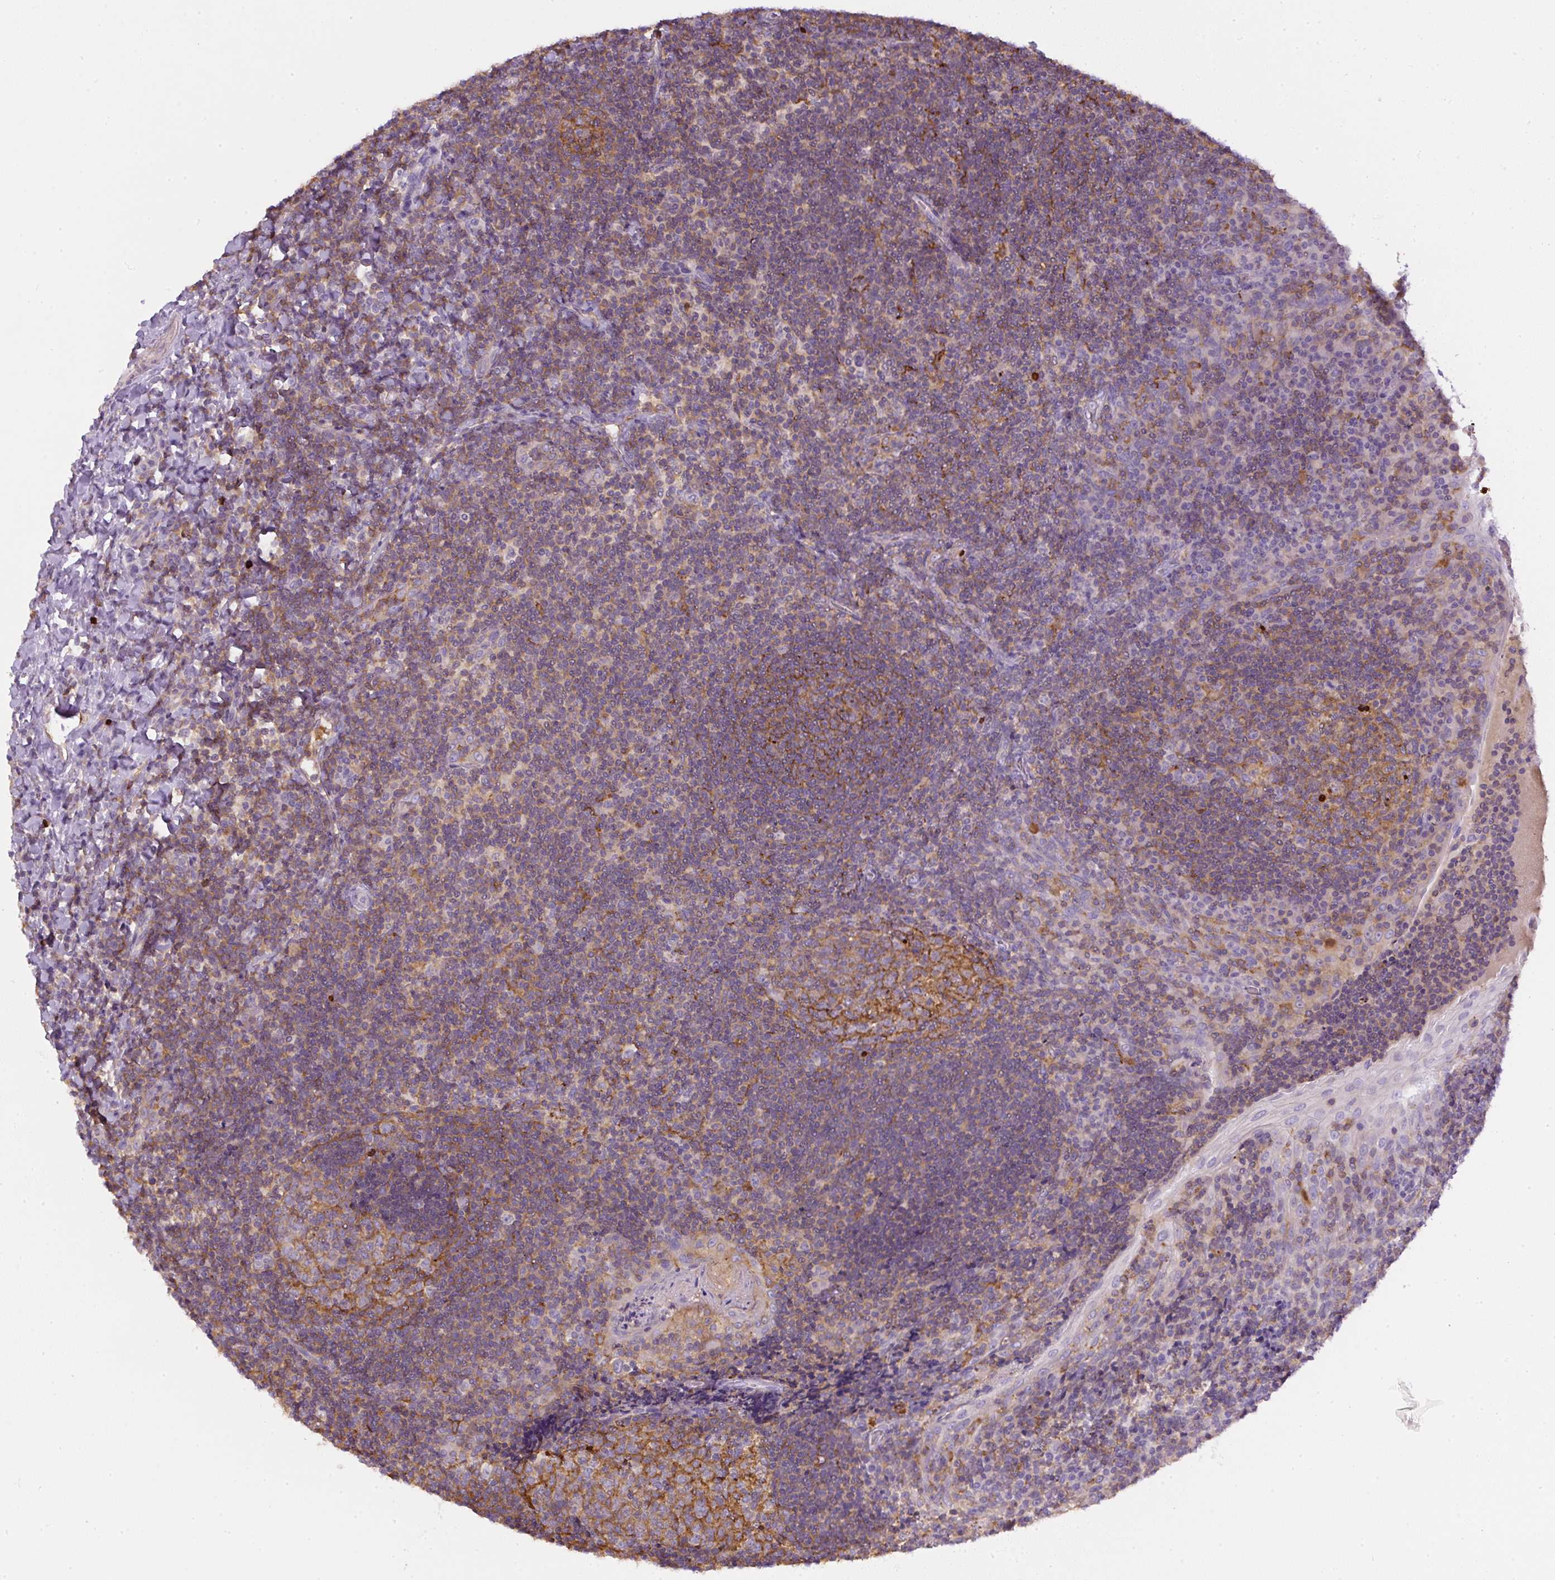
{"staining": {"intensity": "moderate", "quantity": ">75%", "location": "cytoplasmic/membranous"}, "tissue": "tonsil", "cell_type": "Germinal center cells", "image_type": "normal", "snomed": [{"axis": "morphology", "description": "Normal tissue, NOS"}, {"axis": "topography", "description": "Tonsil"}], "caption": "DAB immunohistochemical staining of normal tonsil shows moderate cytoplasmic/membranous protein staining in approximately >75% of germinal center cells.", "gene": "PIP5KL1", "patient": {"sex": "male", "age": 17}}